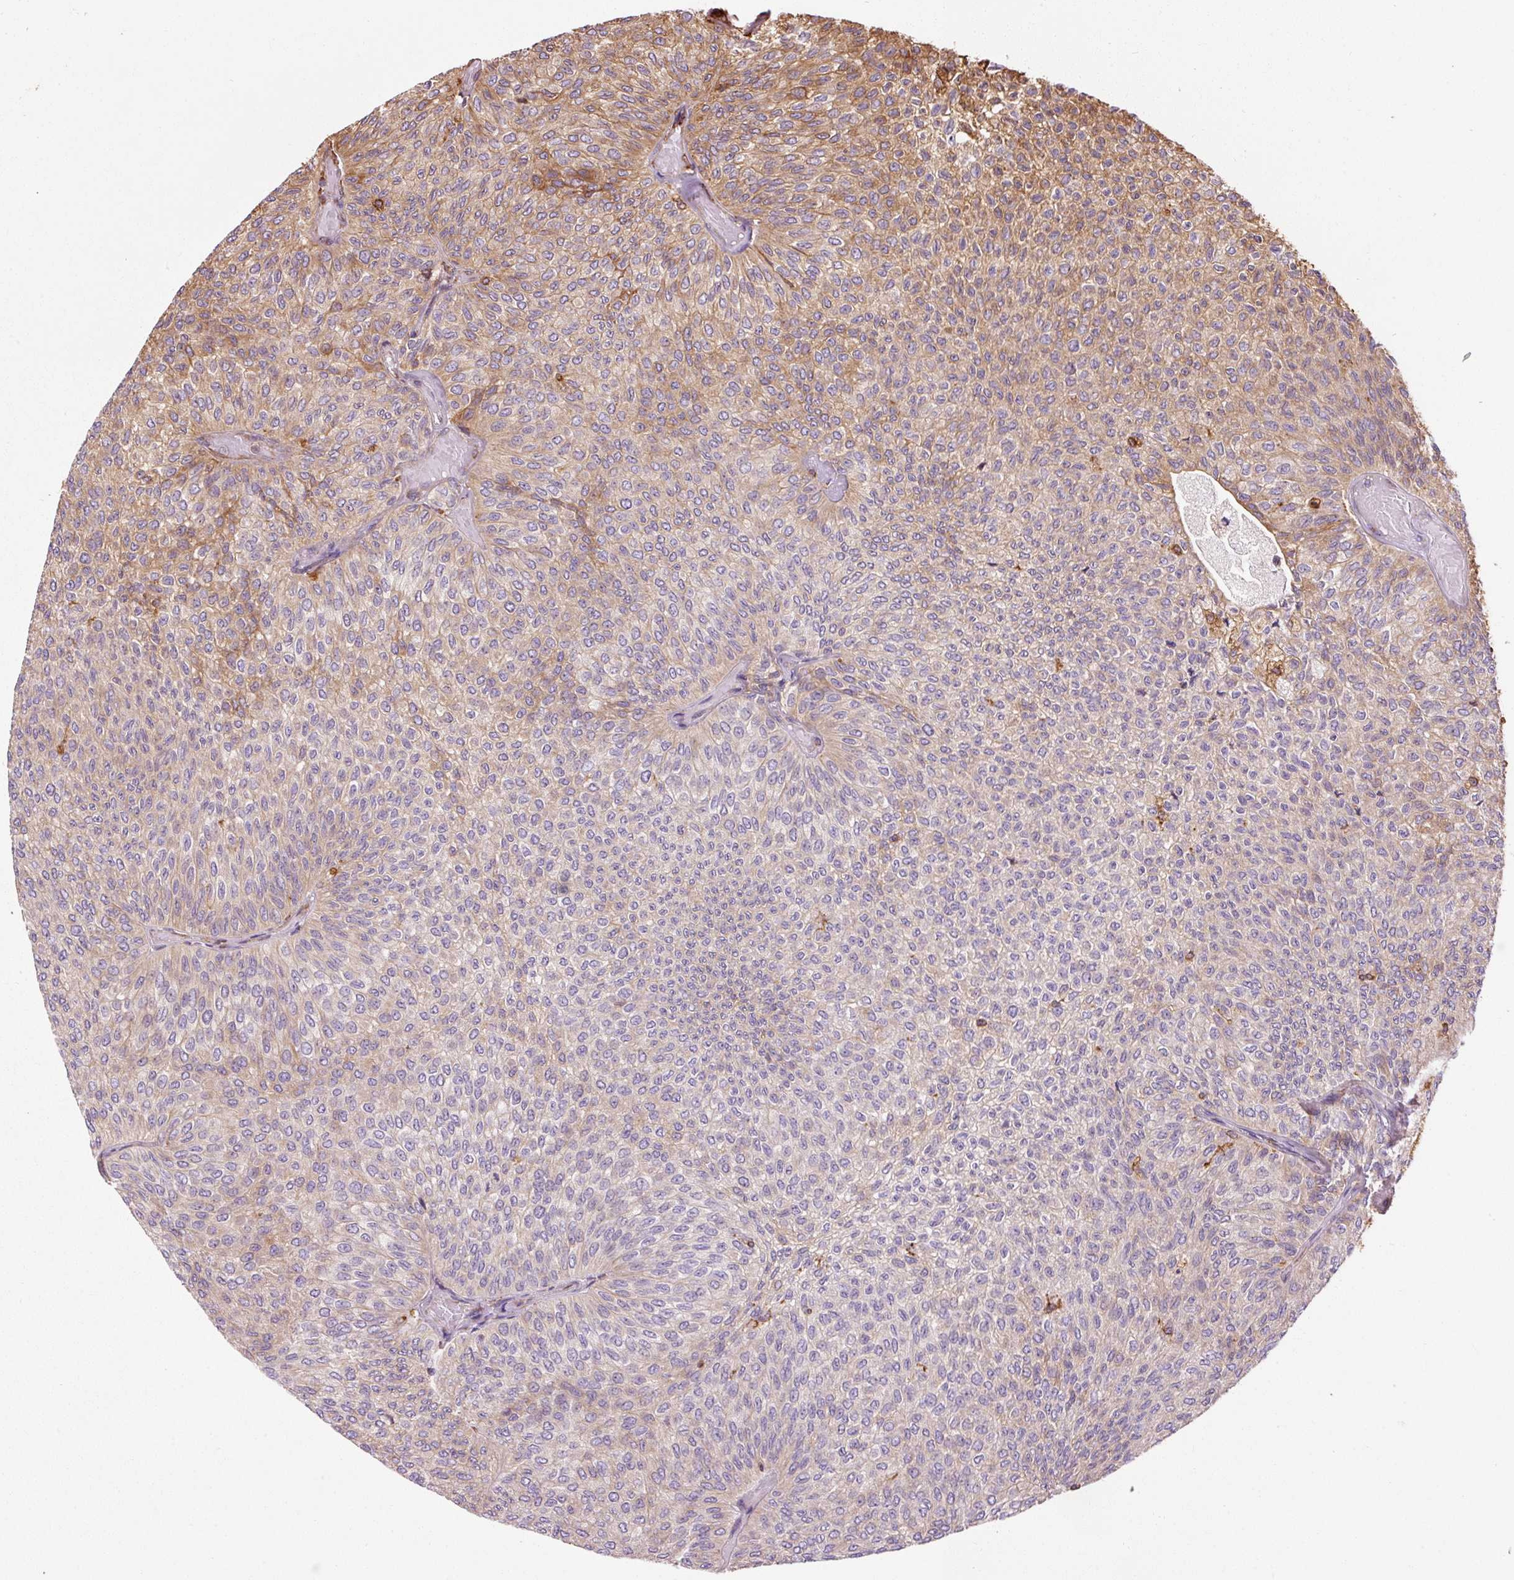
{"staining": {"intensity": "moderate", "quantity": "25%-75%", "location": "cytoplasmic/membranous"}, "tissue": "urothelial cancer", "cell_type": "Tumor cells", "image_type": "cancer", "snomed": [{"axis": "morphology", "description": "Urothelial carcinoma, Low grade"}, {"axis": "topography", "description": "Urinary bladder"}], "caption": "Urothelial cancer stained with DAB (3,3'-diaminobenzidine) immunohistochemistry (IHC) exhibits medium levels of moderate cytoplasmic/membranous staining in about 25%-75% of tumor cells. The protein of interest is shown in brown color, while the nuclei are stained blue.", "gene": "KLC1", "patient": {"sex": "male", "age": 78}}